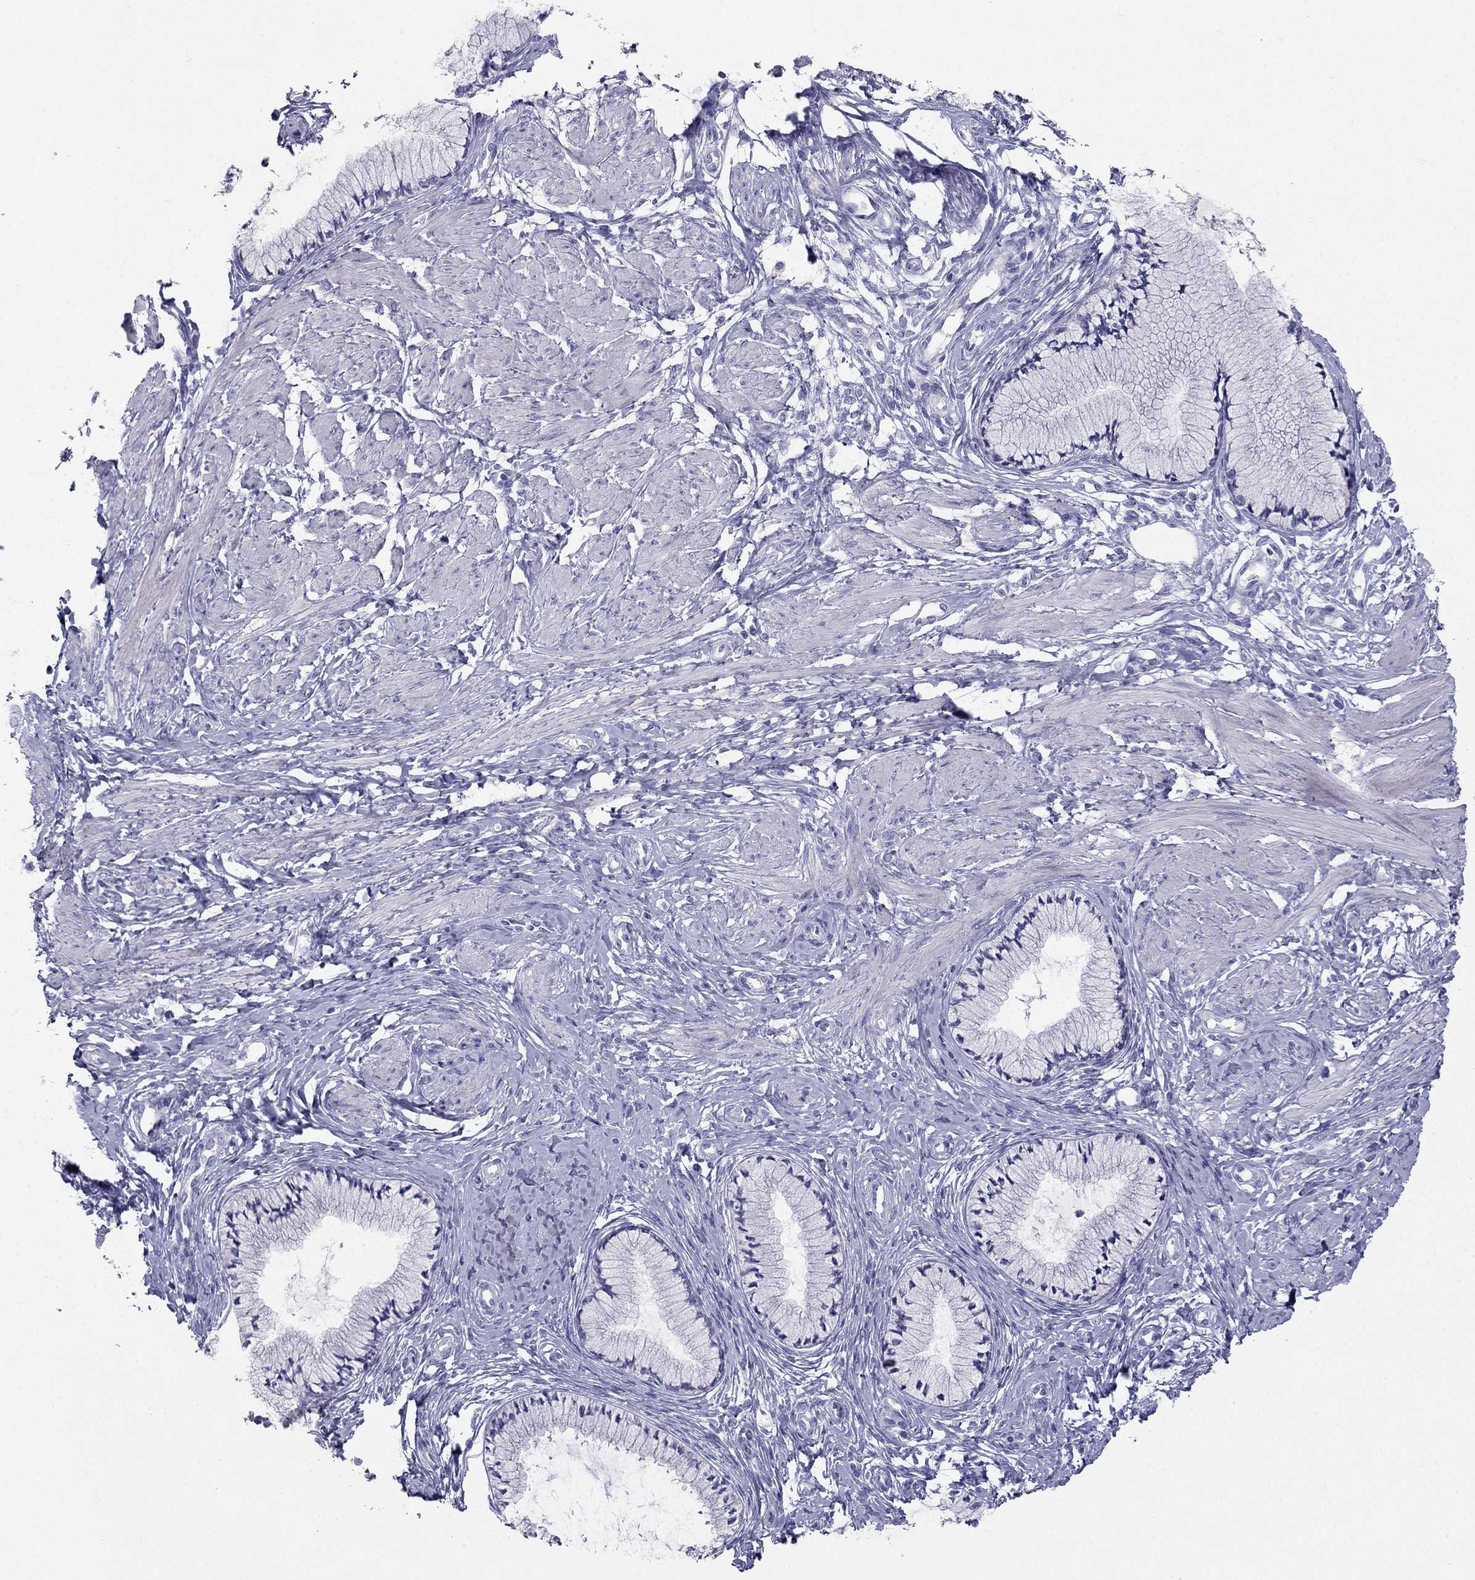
{"staining": {"intensity": "negative", "quantity": "none", "location": "none"}, "tissue": "cervix", "cell_type": "Glandular cells", "image_type": "normal", "snomed": [{"axis": "morphology", "description": "Normal tissue, NOS"}, {"axis": "topography", "description": "Cervix"}], "caption": "High power microscopy image of an IHC histopathology image of normal cervix, revealing no significant staining in glandular cells.", "gene": "RFLNA", "patient": {"sex": "female", "age": 37}}